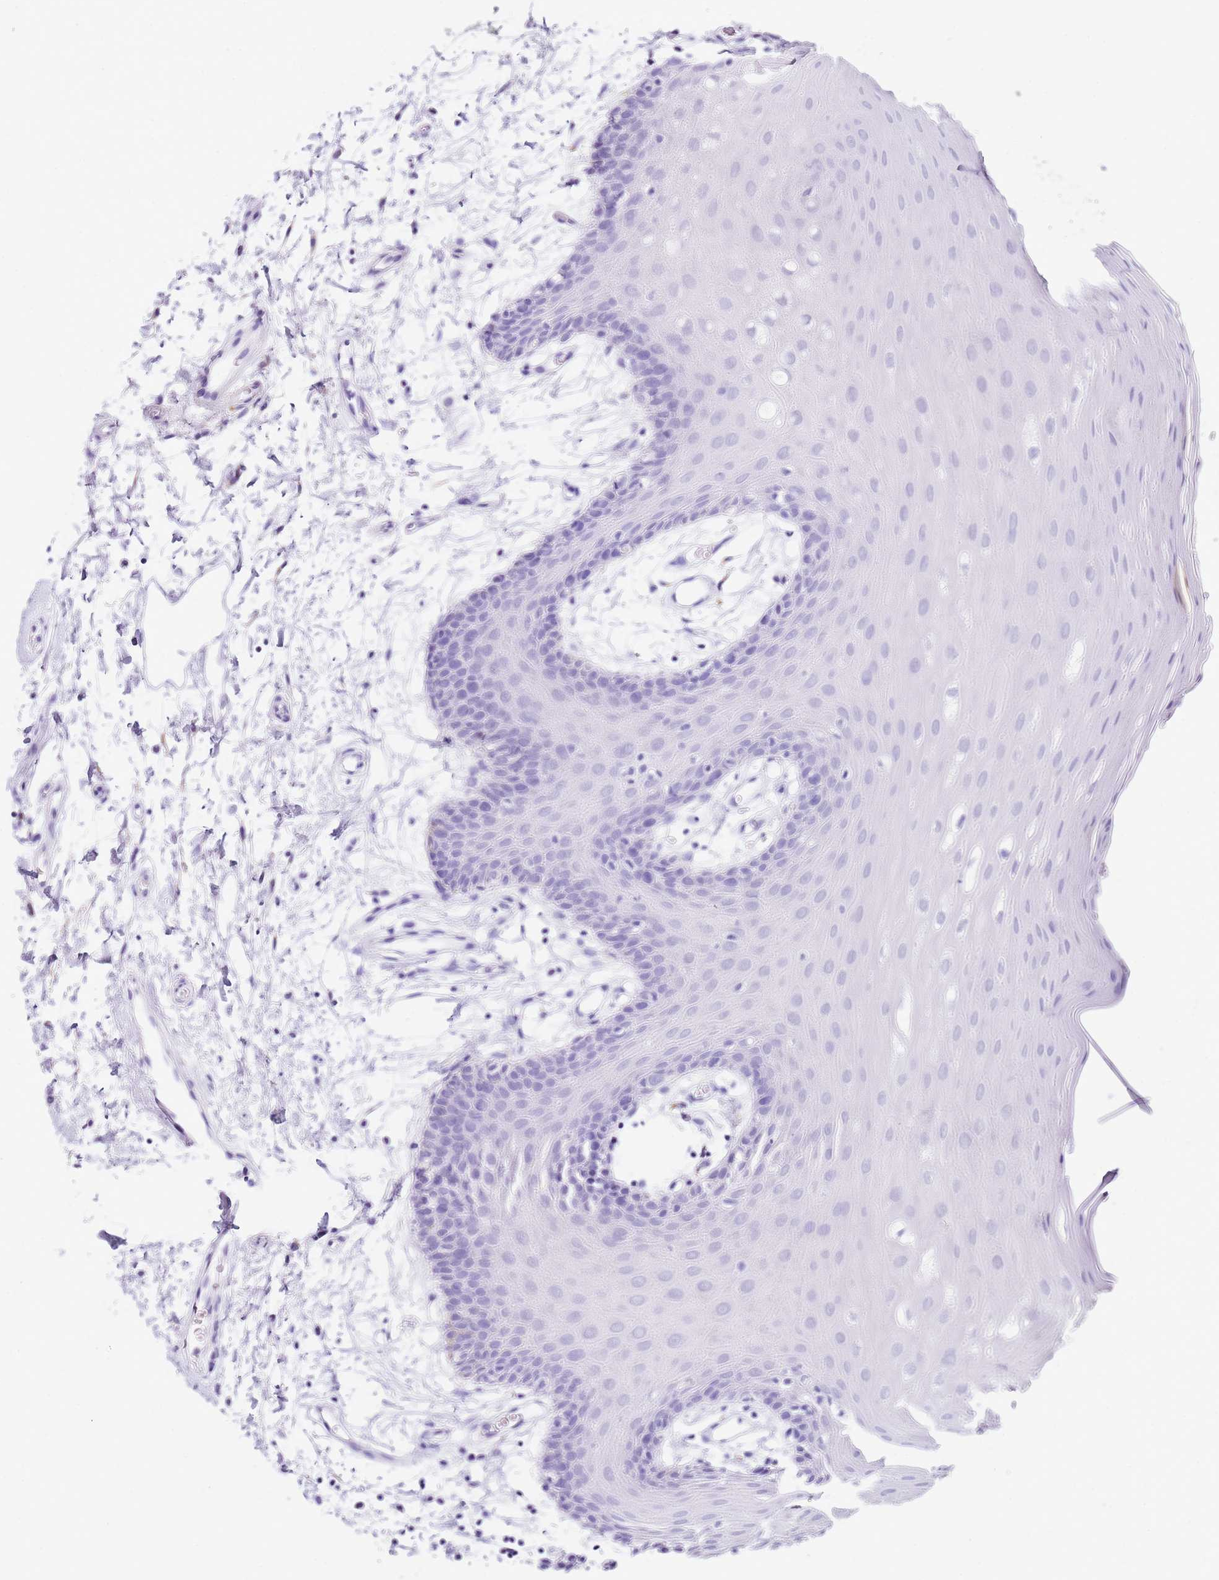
{"staining": {"intensity": "negative", "quantity": "none", "location": "none"}, "tissue": "oral mucosa", "cell_type": "Squamous epithelial cells", "image_type": "normal", "snomed": [{"axis": "morphology", "description": "Normal tissue, NOS"}, {"axis": "topography", "description": "Skeletal muscle"}, {"axis": "topography", "description": "Oral tissue"}, {"axis": "topography", "description": "Salivary gland"}, {"axis": "topography", "description": "Peripheral nerve tissue"}], "caption": "The image shows no significant staining in squamous epithelial cells of oral mucosa. The staining was performed using DAB (3,3'-diaminobenzidine) to visualize the protein expression in brown, while the nuclei were stained in blue with hematoxylin (Magnification: 20x).", "gene": "PTBP2", "patient": {"sex": "male", "age": 54}}